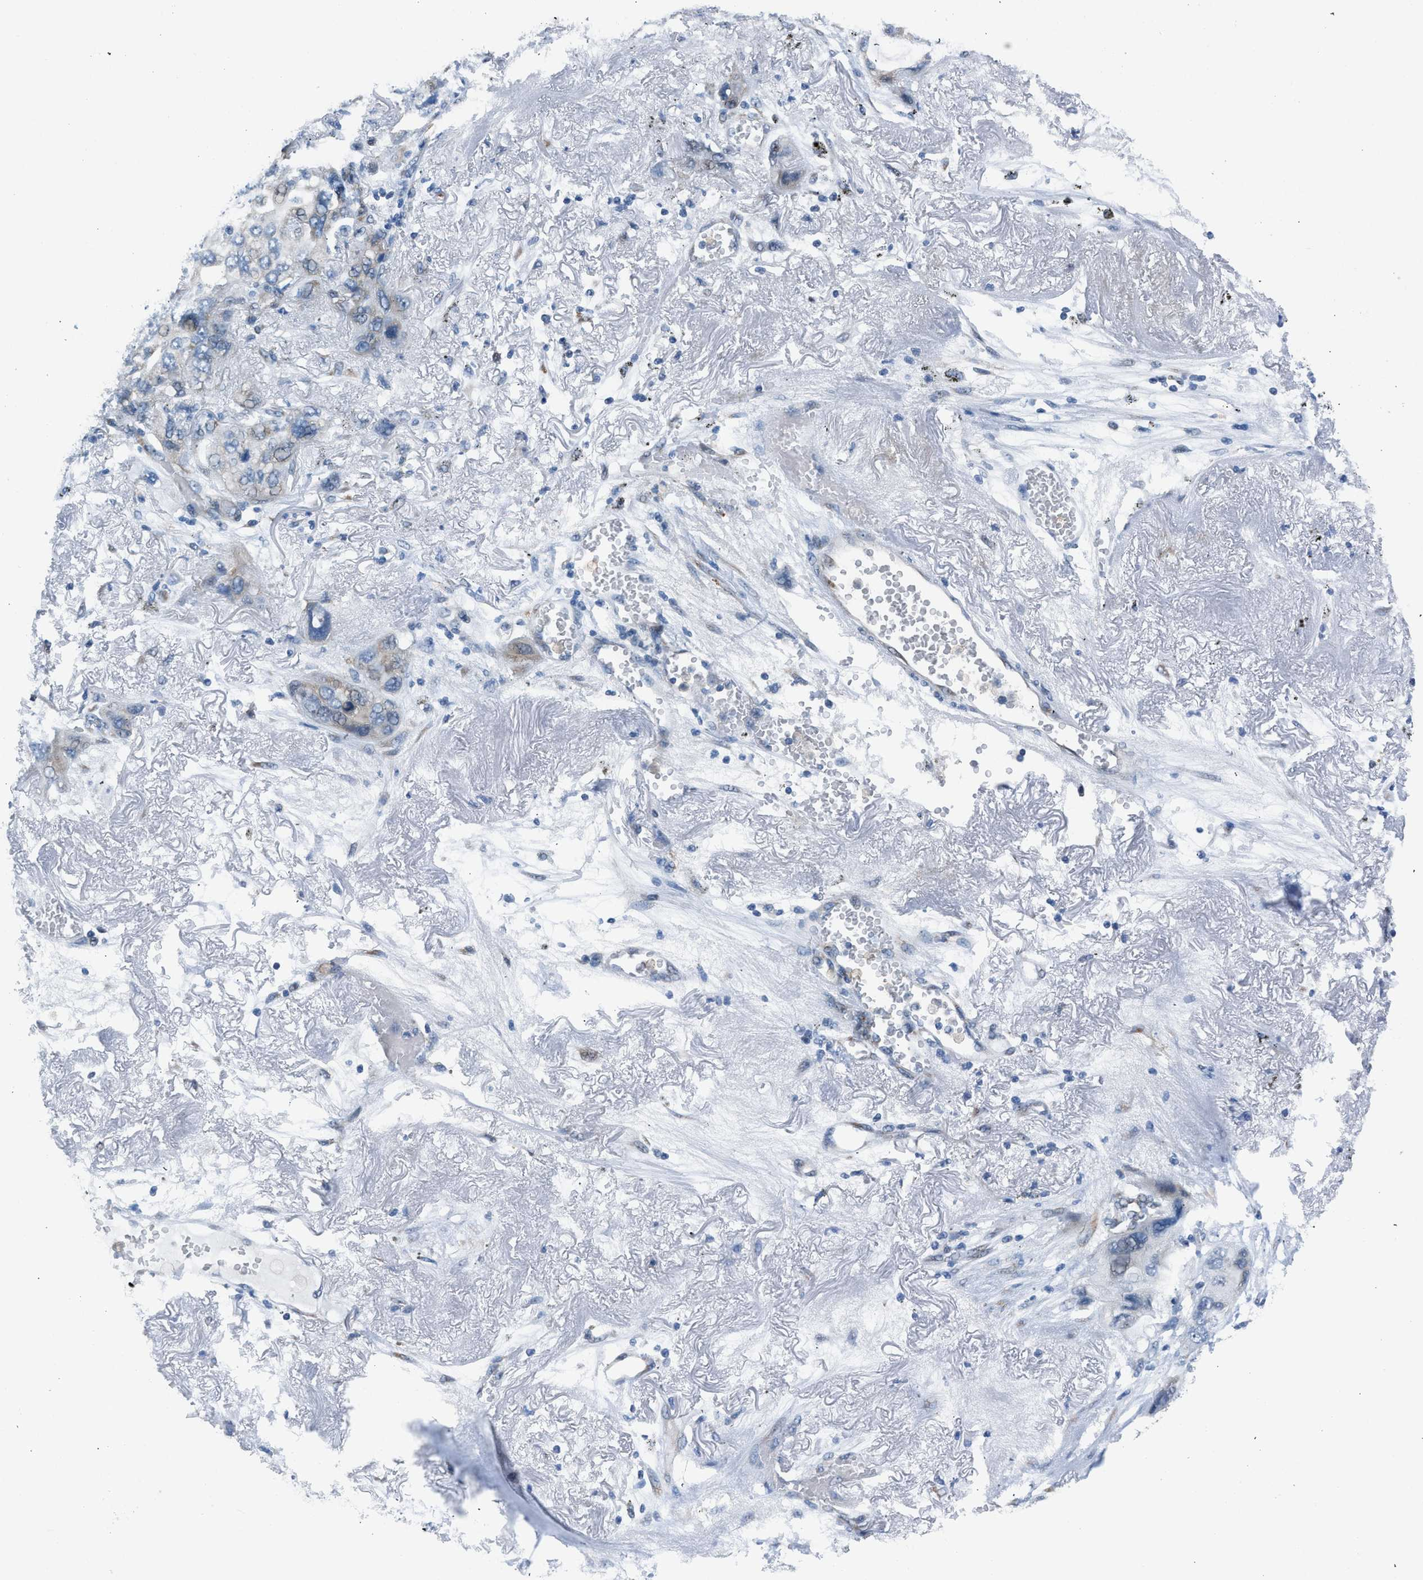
{"staining": {"intensity": "weak", "quantity": "<25%", "location": "cytoplasmic/membranous"}, "tissue": "lung cancer", "cell_type": "Tumor cells", "image_type": "cancer", "snomed": [{"axis": "morphology", "description": "Squamous cell carcinoma, NOS"}, {"axis": "topography", "description": "Lung"}], "caption": "An IHC micrograph of lung cancer is shown. There is no staining in tumor cells of lung cancer.", "gene": "RNF41", "patient": {"sex": "female", "age": 73}}